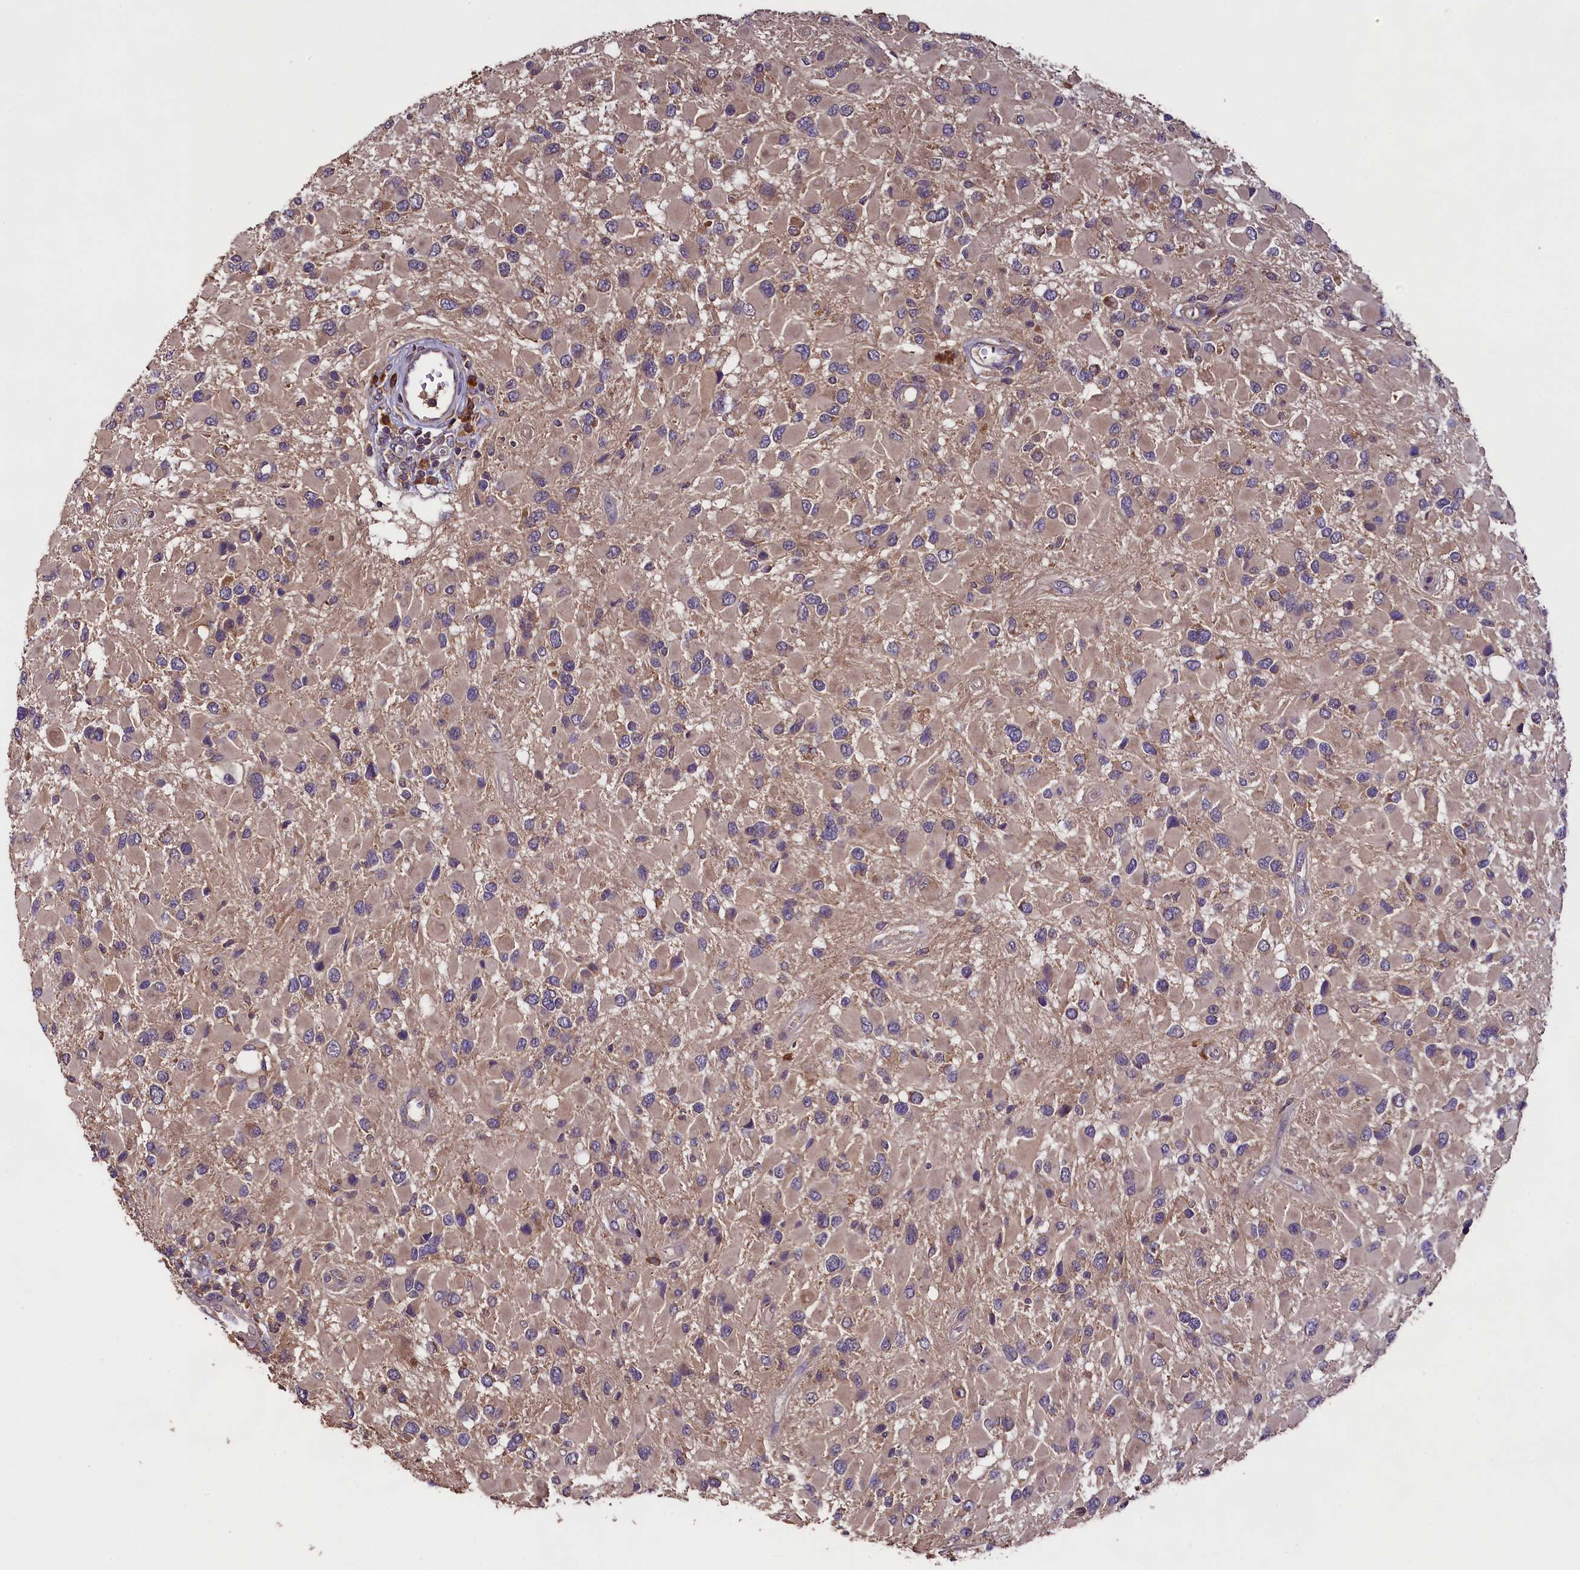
{"staining": {"intensity": "weak", "quantity": ">75%", "location": "cytoplasmic/membranous"}, "tissue": "glioma", "cell_type": "Tumor cells", "image_type": "cancer", "snomed": [{"axis": "morphology", "description": "Glioma, malignant, High grade"}, {"axis": "topography", "description": "Brain"}], "caption": "High-grade glioma (malignant) stained with a brown dye shows weak cytoplasmic/membranous positive expression in about >75% of tumor cells.", "gene": "ENKD1", "patient": {"sex": "male", "age": 53}}